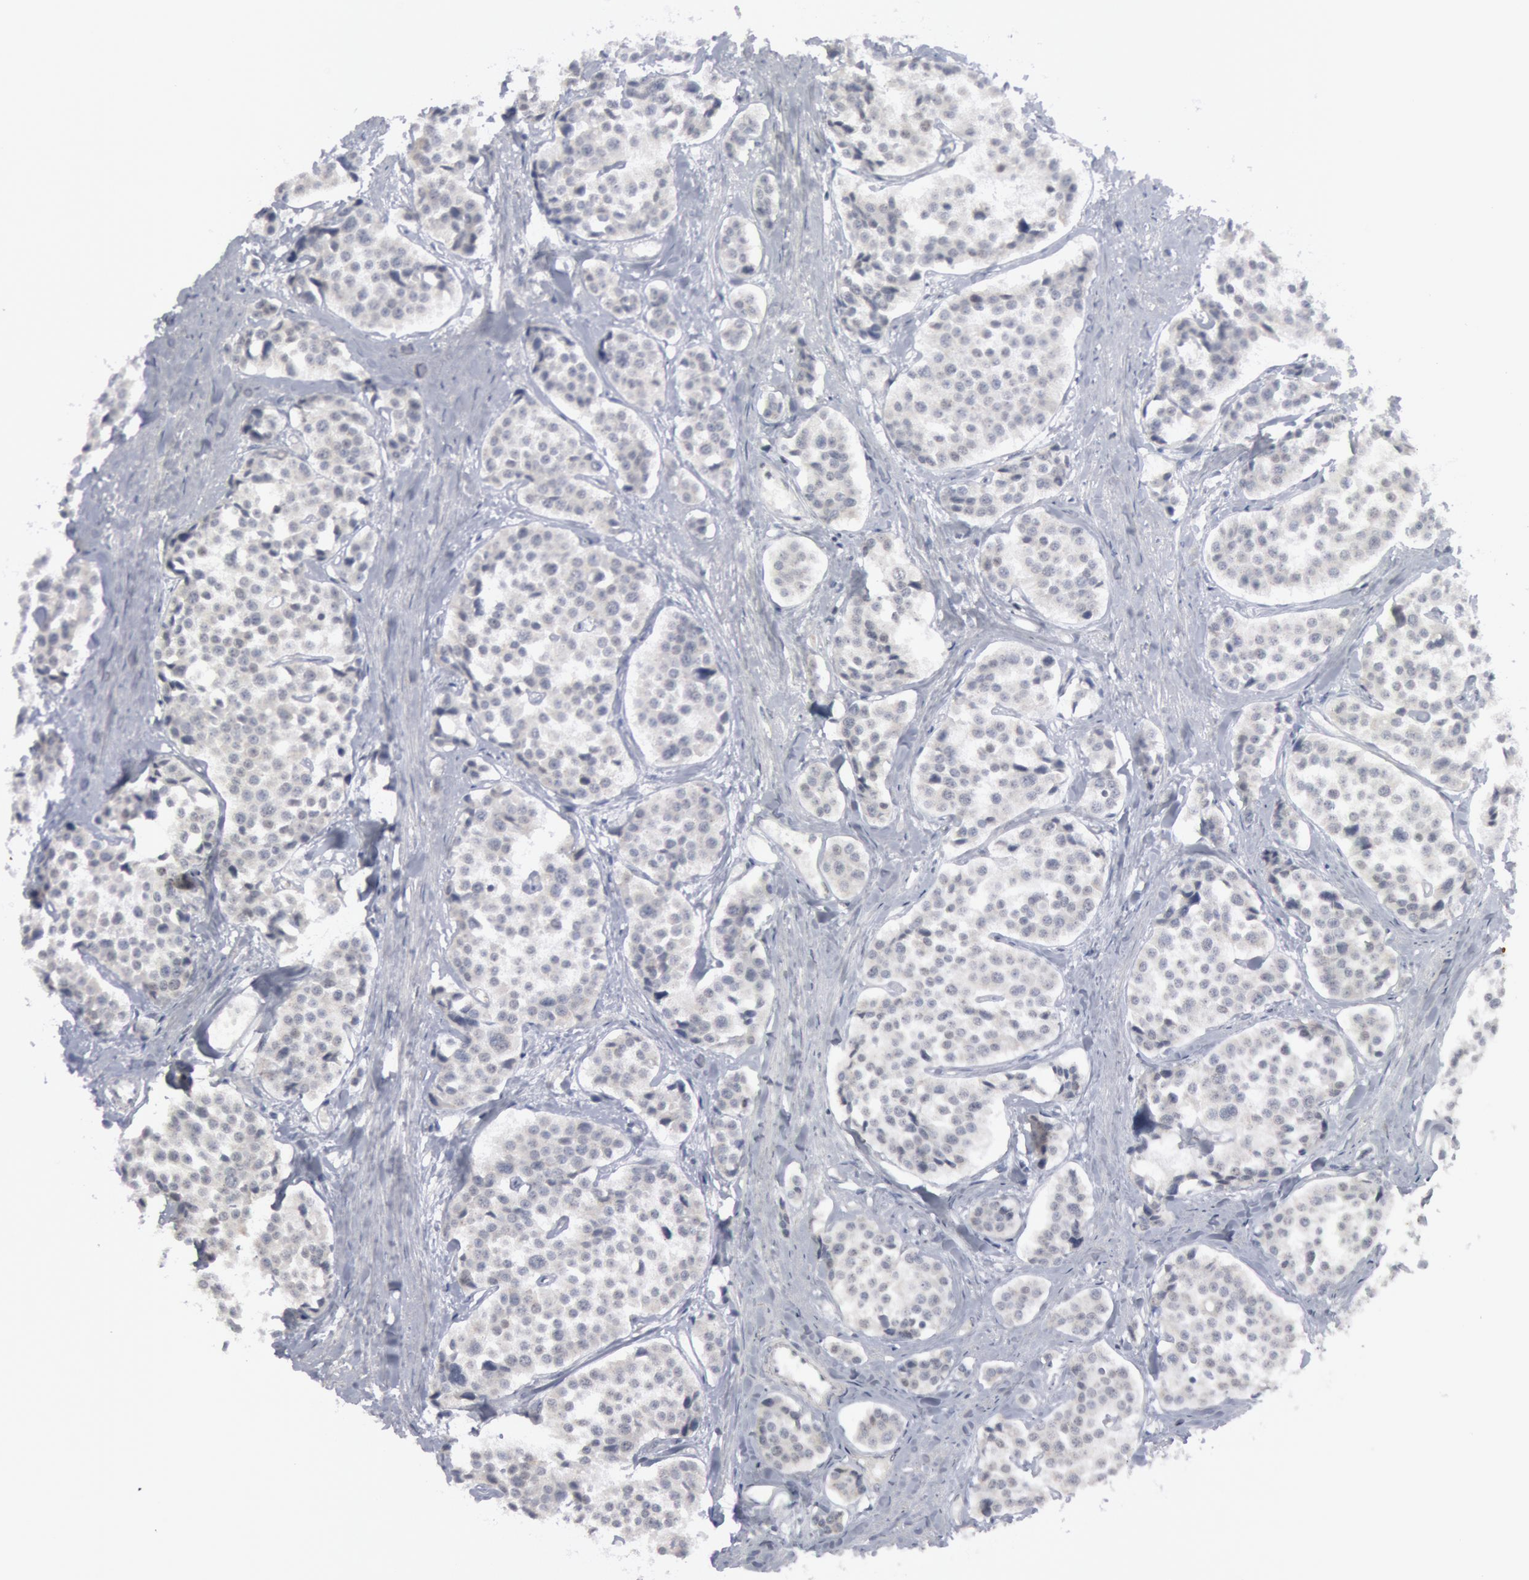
{"staining": {"intensity": "strong", "quantity": "<25%", "location": "nuclear"}, "tissue": "carcinoid", "cell_type": "Tumor cells", "image_type": "cancer", "snomed": [{"axis": "morphology", "description": "Carcinoid, malignant, NOS"}, {"axis": "topography", "description": "Small intestine"}], "caption": "Protein staining of malignant carcinoid tissue exhibits strong nuclear staining in approximately <25% of tumor cells.", "gene": "WDHD1", "patient": {"sex": "male", "age": 60}}